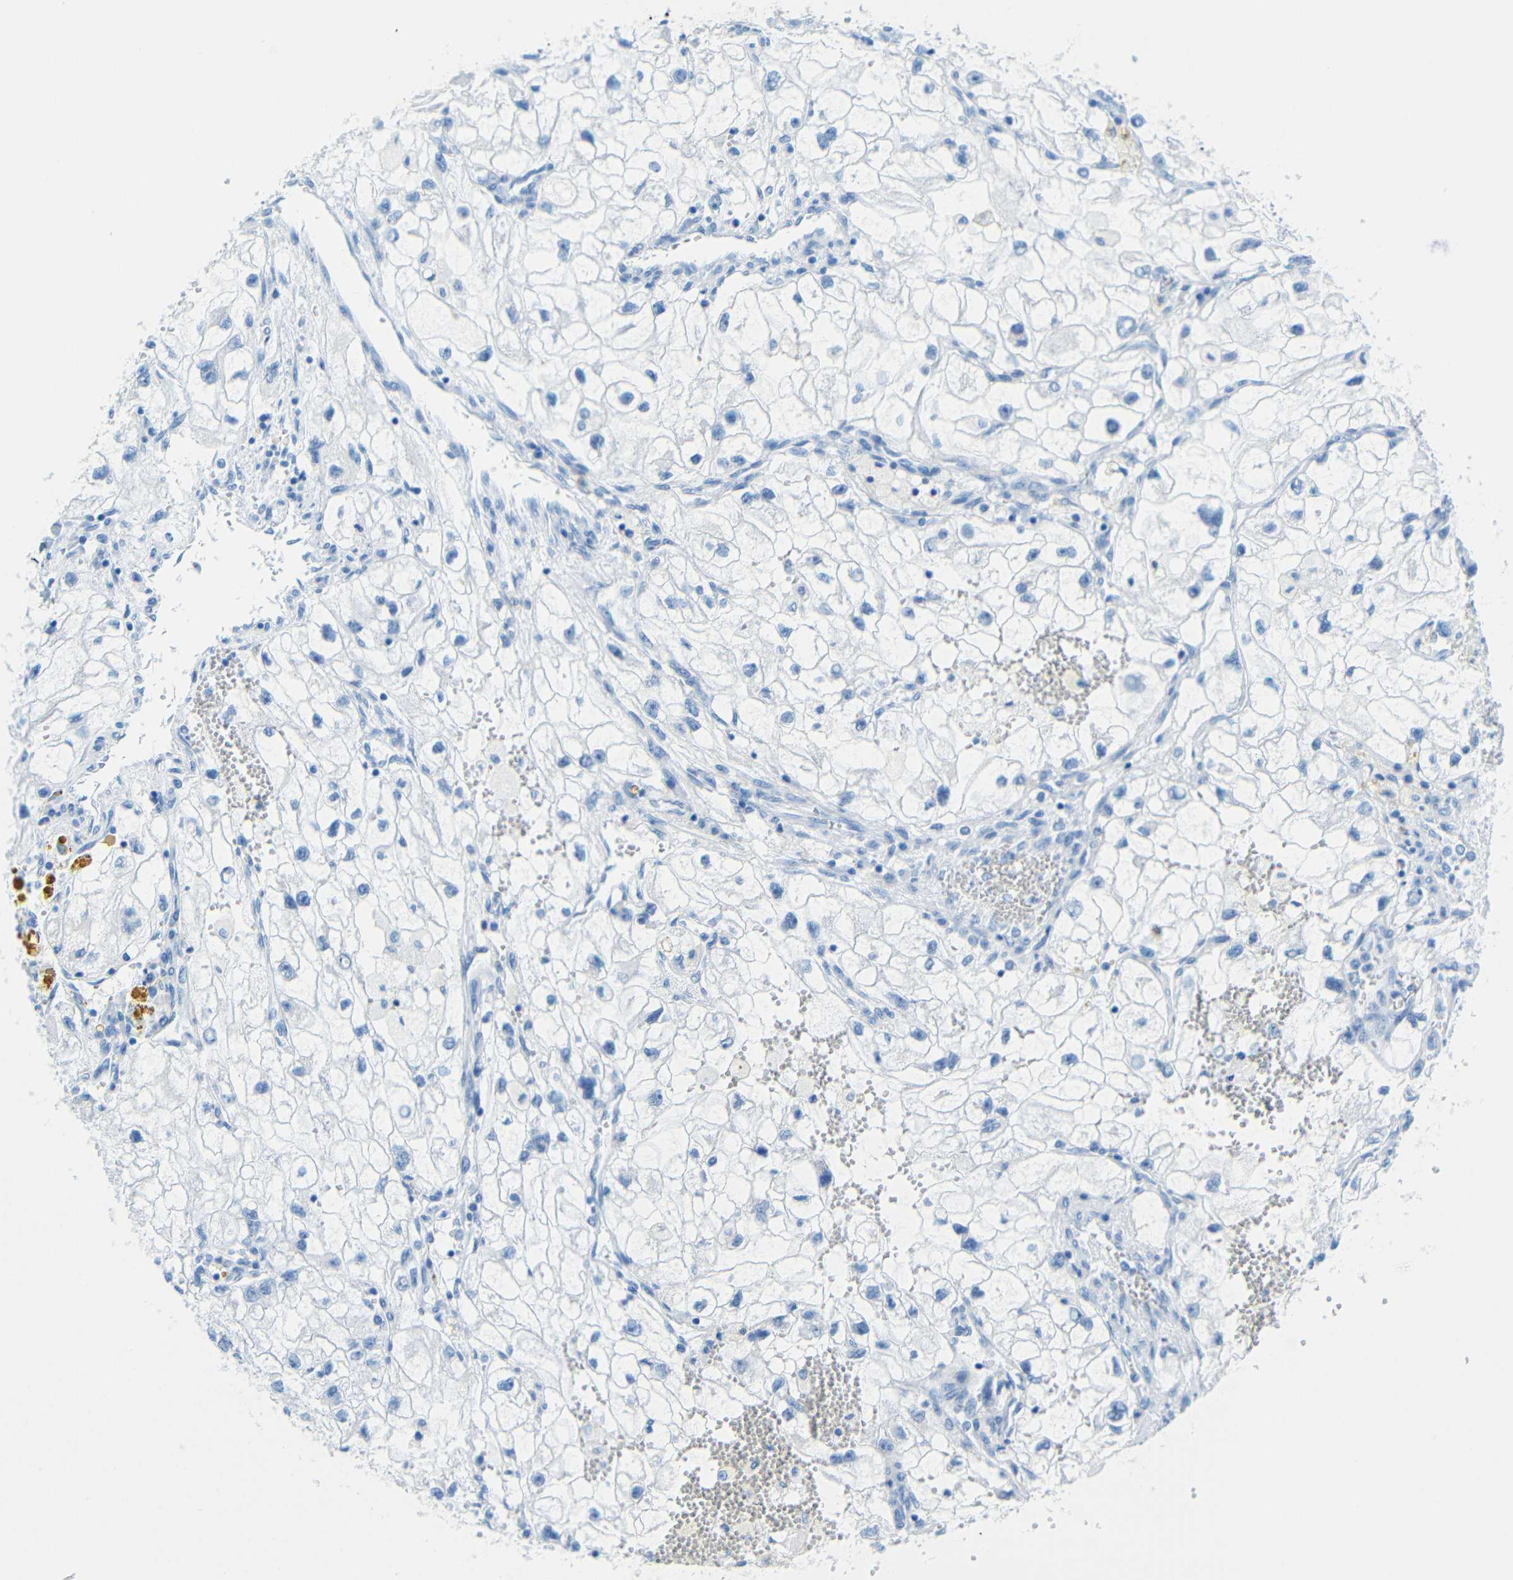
{"staining": {"intensity": "negative", "quantity": "none", "location": "none"}, "tissue": "renal cancer", "cell_type": "Tumor cells", "image_type": "cancer", "snomed": [{"axis": "morphology", "description": "Adenocarcinoma, NOS"}, {"axis": "topography", "description": "Kidney"}], "caption": "An IHC histopathology image of renal cancer is shown. There is no staining in tumor cells of renal cancer.", "gene": "TUBB4B", "patient": {"sex": "female", "age": 70}}